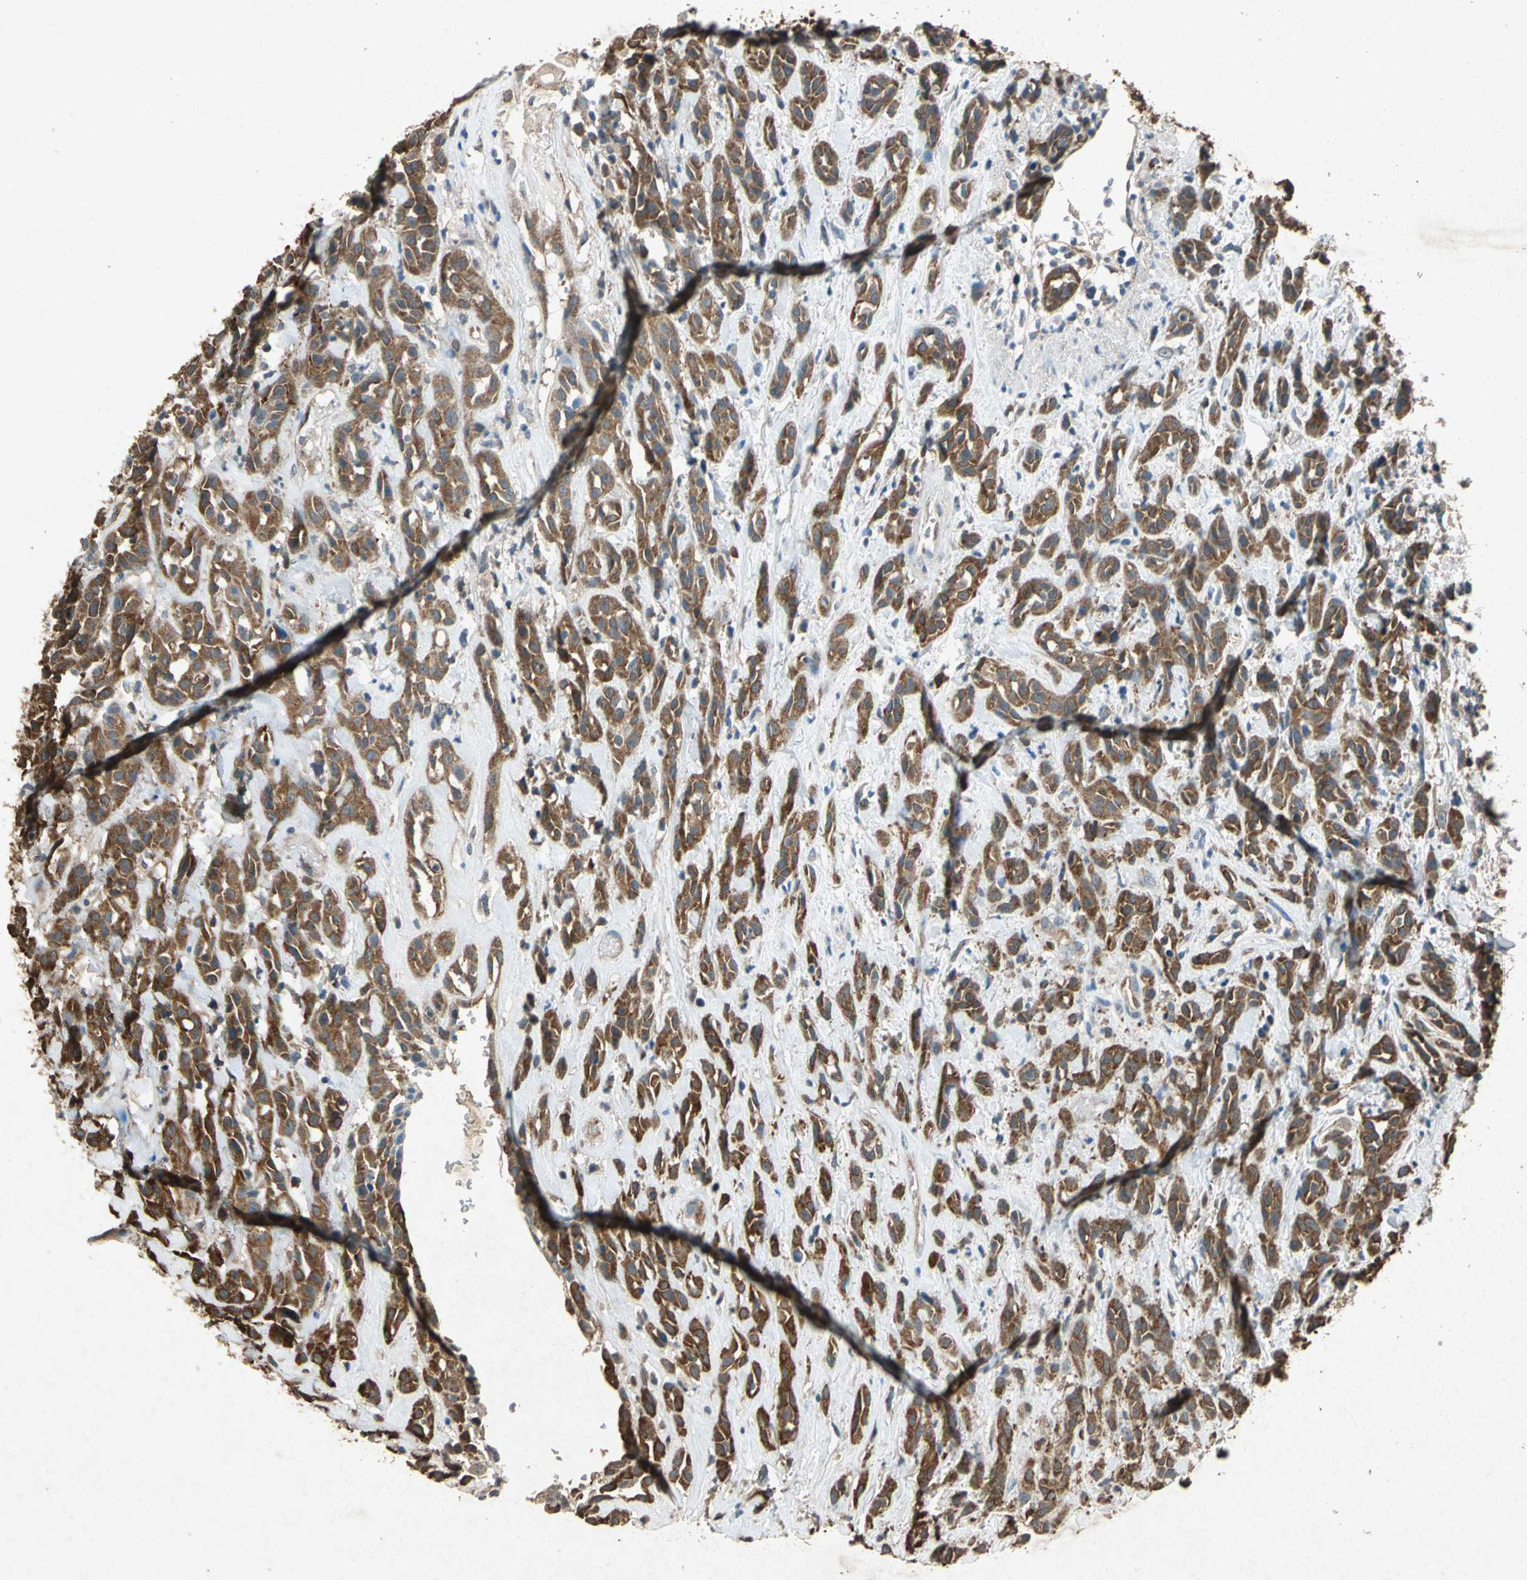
{"staining": {"intensity": "moderate", "quantity": ">75%", "location": "cytoplasmic/membranous"}, "tissue": "head and neck cancer", "cell_type": "Tumor cells", "image_type": "cancer", "snomed": [{"axis": "morphology", "description": "Squamous cell carcinoma, NOS"}, {"axis": "topography", "description": "Head-Neck"}], "caption": "Protein staining shows moderate cytoplasmic/membranous expression in about >75% of tumor cells in head and neck squamous cell carcinoma. (brown staining indicates protein expression, while blue staining denotes nuclei).", "gene": "HSP90AB1", "patient": {"sex": "male", "age": 62}}